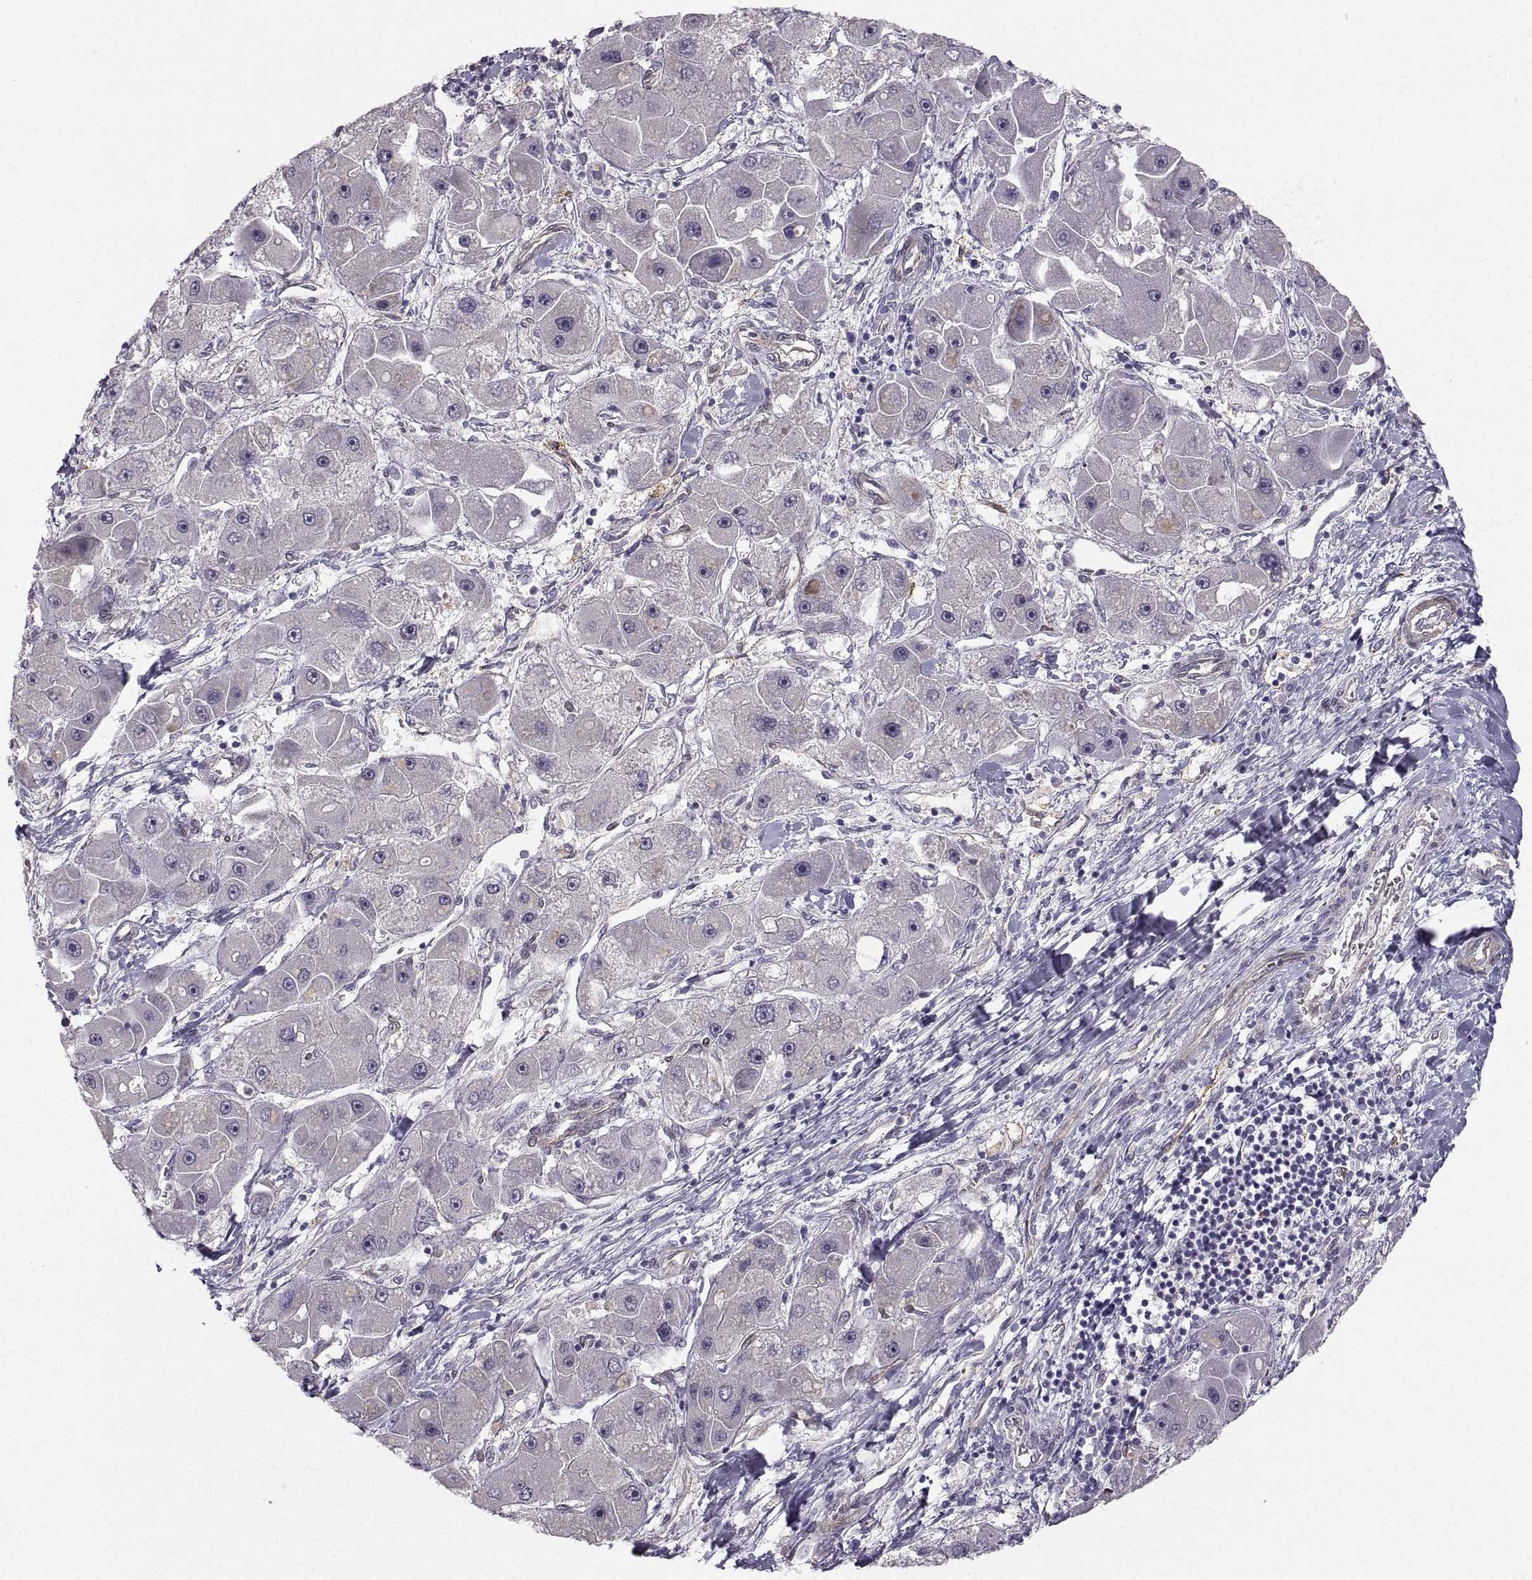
{"staining": {"intensity": "weak", "quantity": "<25%", "location": "cytoplasmic/membranous"}, "tissue": "liver cancer", "cell_type": "Tumor cells", "image_type": "cancer", "snomed": [{"axis": "morphology", "description": "Carcinoma, Hepatocellular, NOS"}, {"axis": "topography", "description": "Liver"}], "caption": "This is an immunohistochemistry (IHC) histopathology image of liver cancer. There is no positivity in tumor cells.", "gene": "PGM5", "patient": {"sex": "male", "age": 24}}